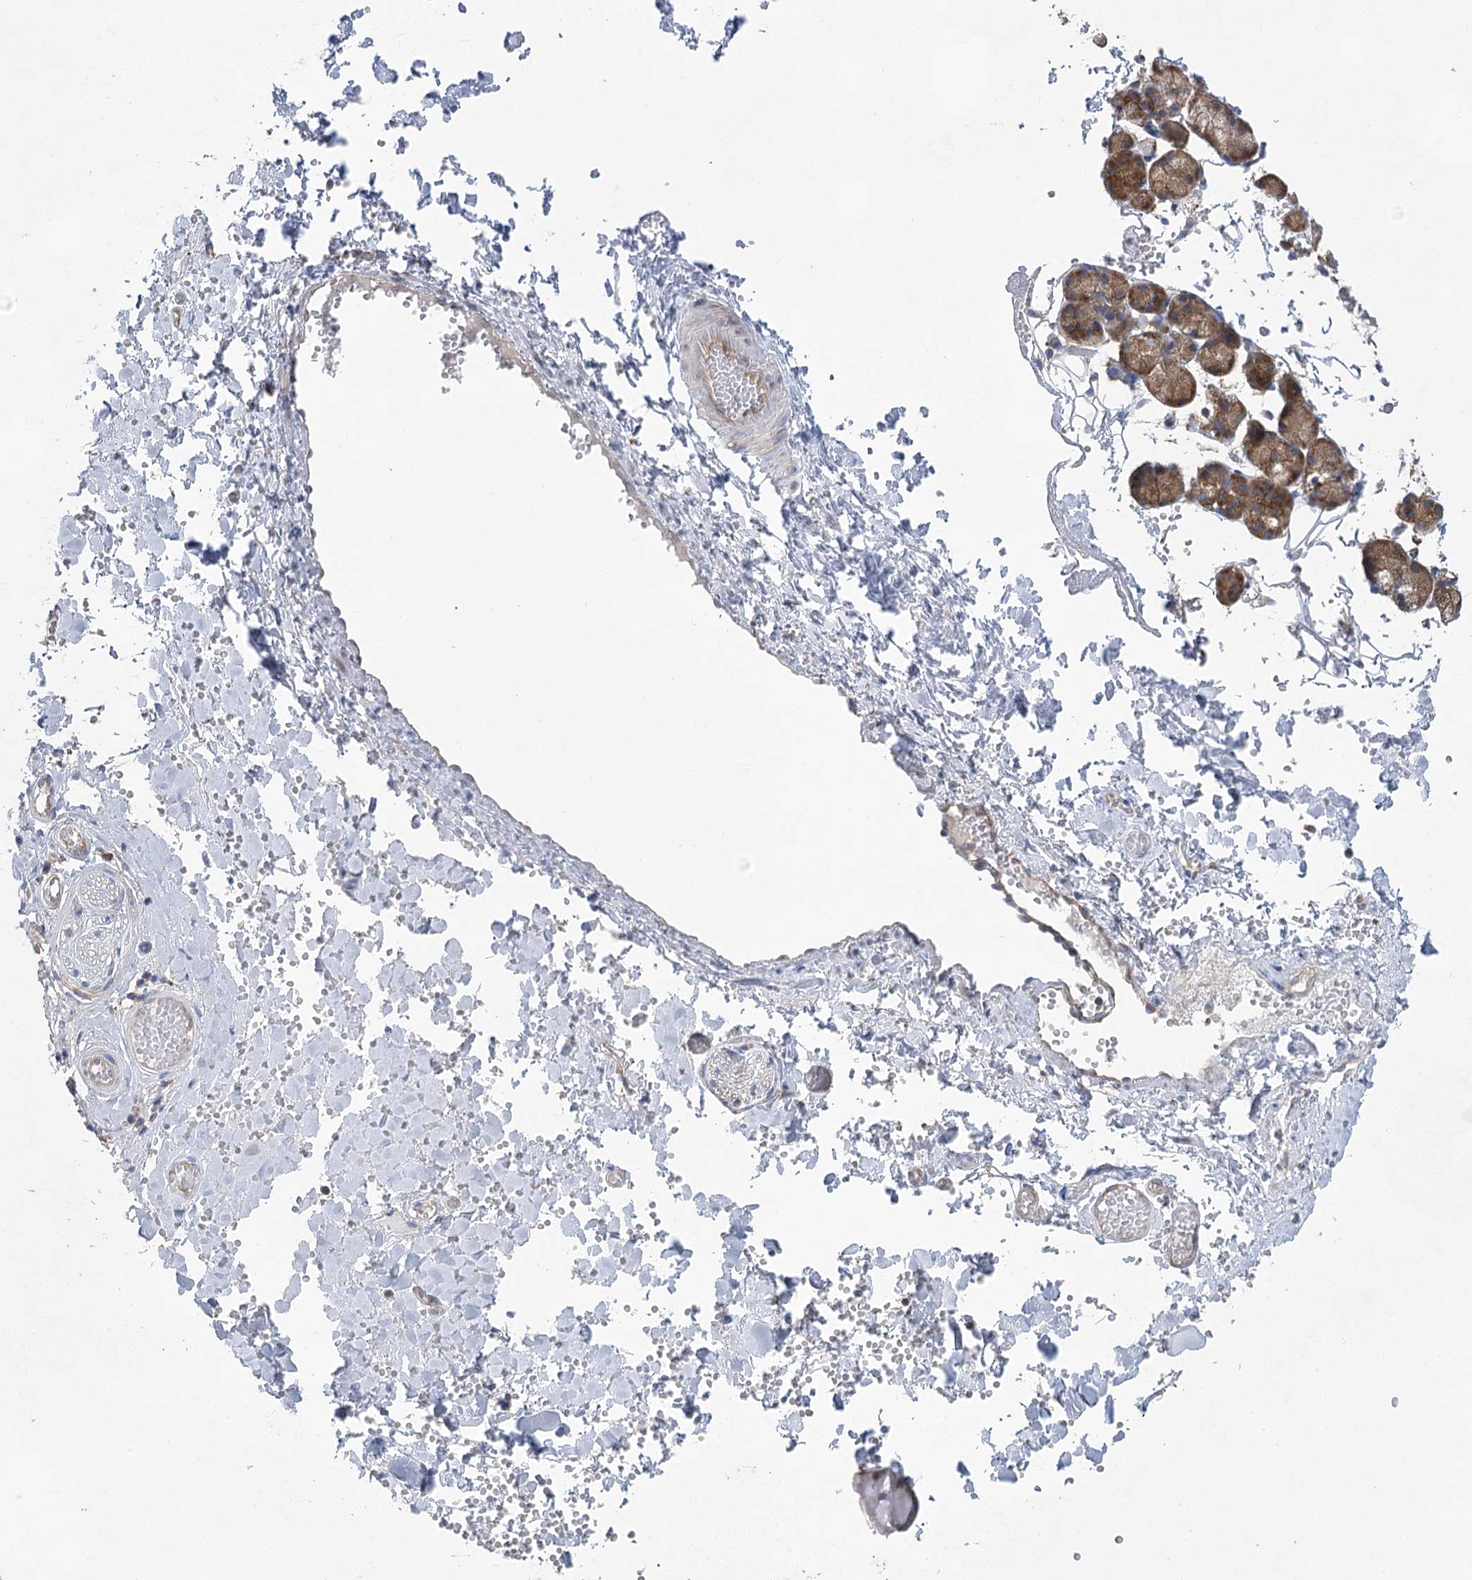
{"staining": {"intensity": "moderate", "quantity": ">75%", "location": "cytoplasmic/membranous"}, "tissue": "salivary gland", "cell_type": "Glandular cells", "image_type": "normal", "snomed": [{"axis": "morphology", "description": "Normal tissue, NOS"}, {"axis": "topography", "description": "Salivary gland"}], "caption": "A brown stain labels moderate cytoplasmic/membranous positivity of a protein in glandular cells of normal human salivary gland. Nuclei are stained in blue.", "gene": "EIF3A", "patient": {"sex": "female", "age": 33}}